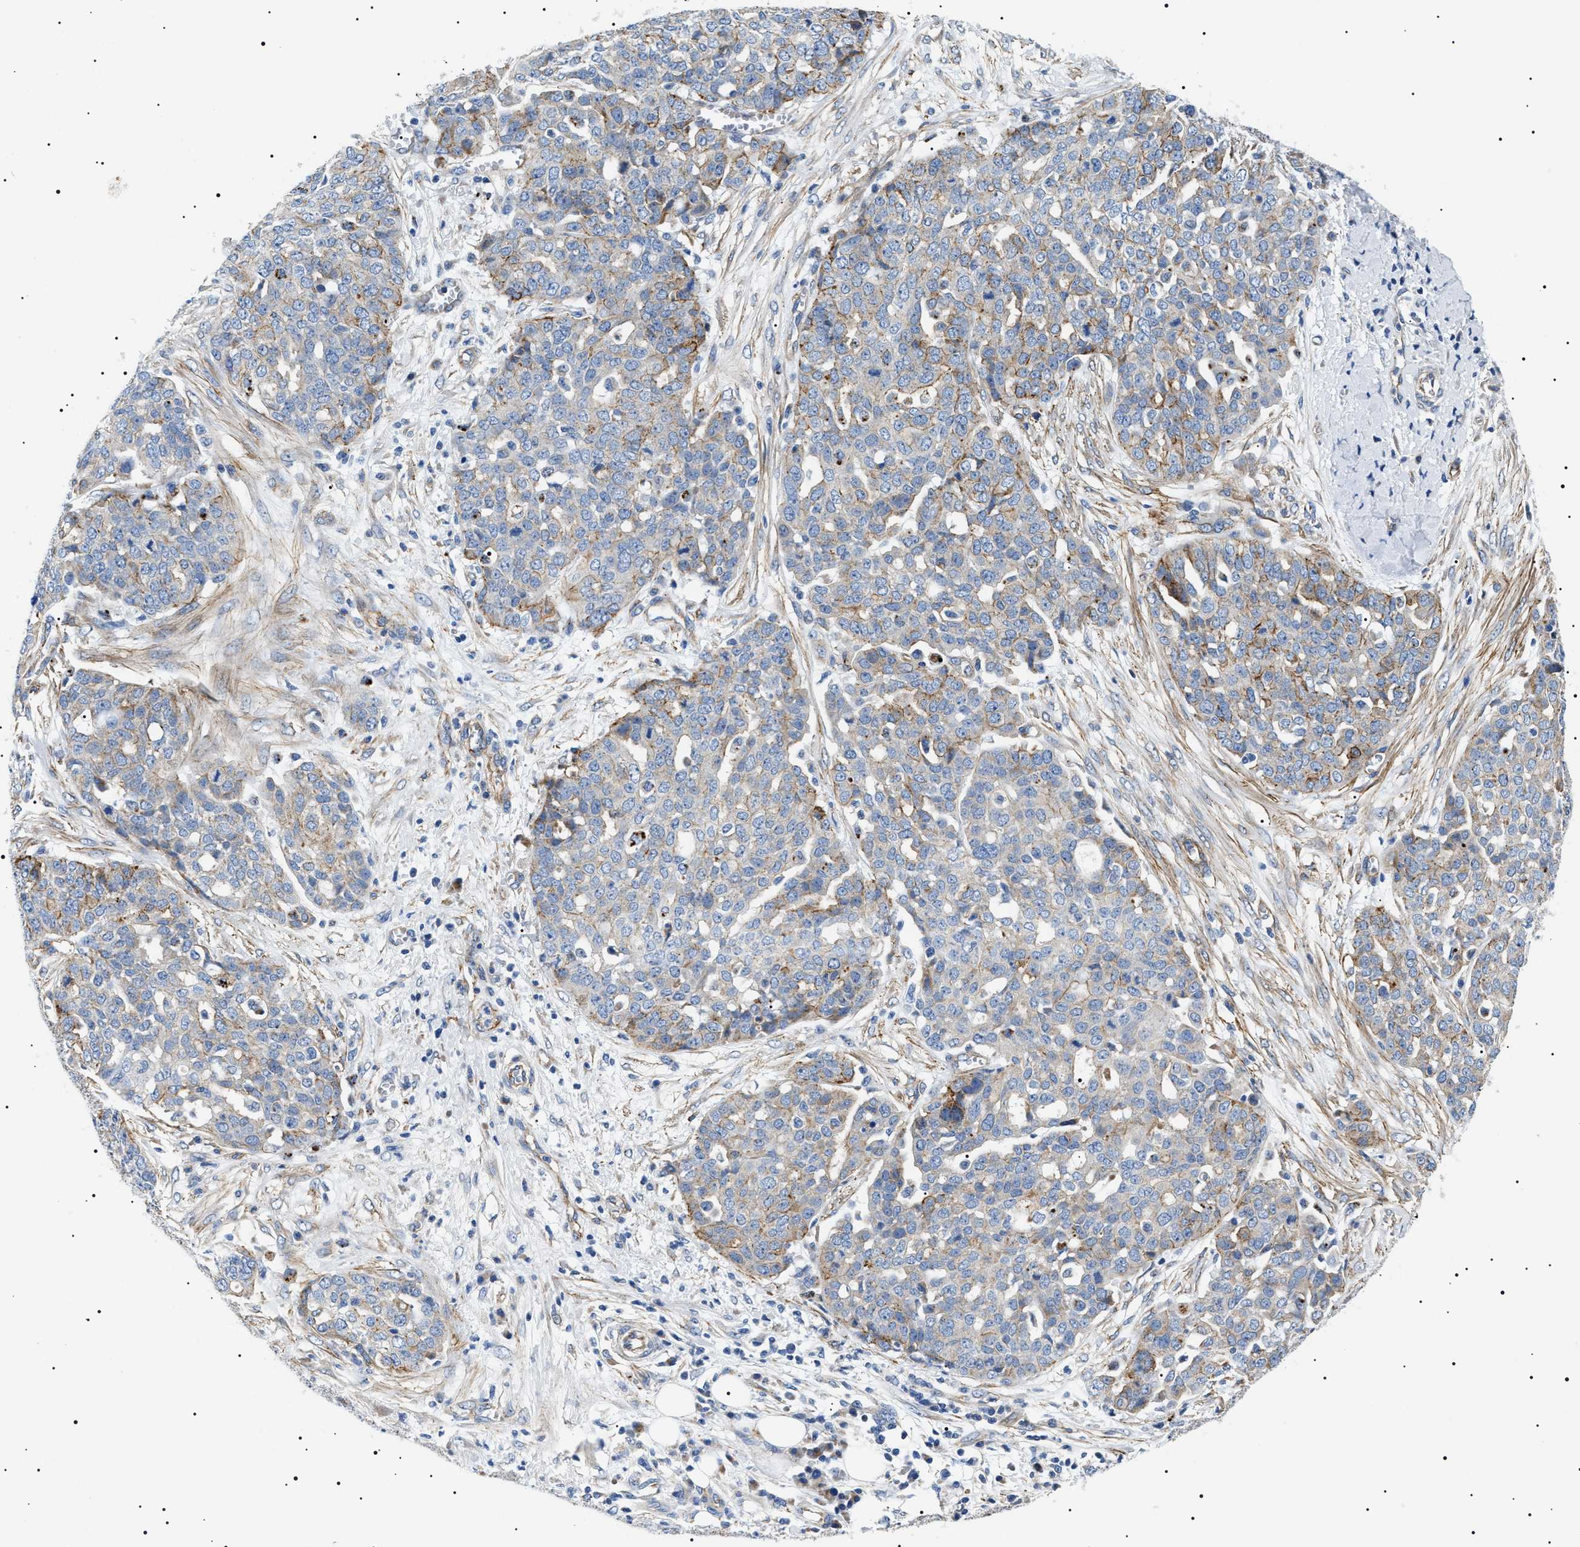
{"staining": {"intensity": "moderate", "quantity": "25%-75%", "location": "cytoplasmic/membranous"}, "tissue": "ovarian cancer", "cell_type": "Tumor cells", "image_type": "cancer", "snomed": [{"axis": "morphology", "description": "Cystadenocarcinoma, serous, NOS"}, {"axis": "topography", "description": "Soft tissue"}, {"axis": "topography", "description": "Ovary"}], "caption": "Tumor cells reveal medium levels of moderate cytoplasmic/membranous positivity in about 25%-75% of cells in ovarian serous cystadenocarcinoma.", "gene": "TMEM222", "patient": {"sex": "female", "age": 57}}